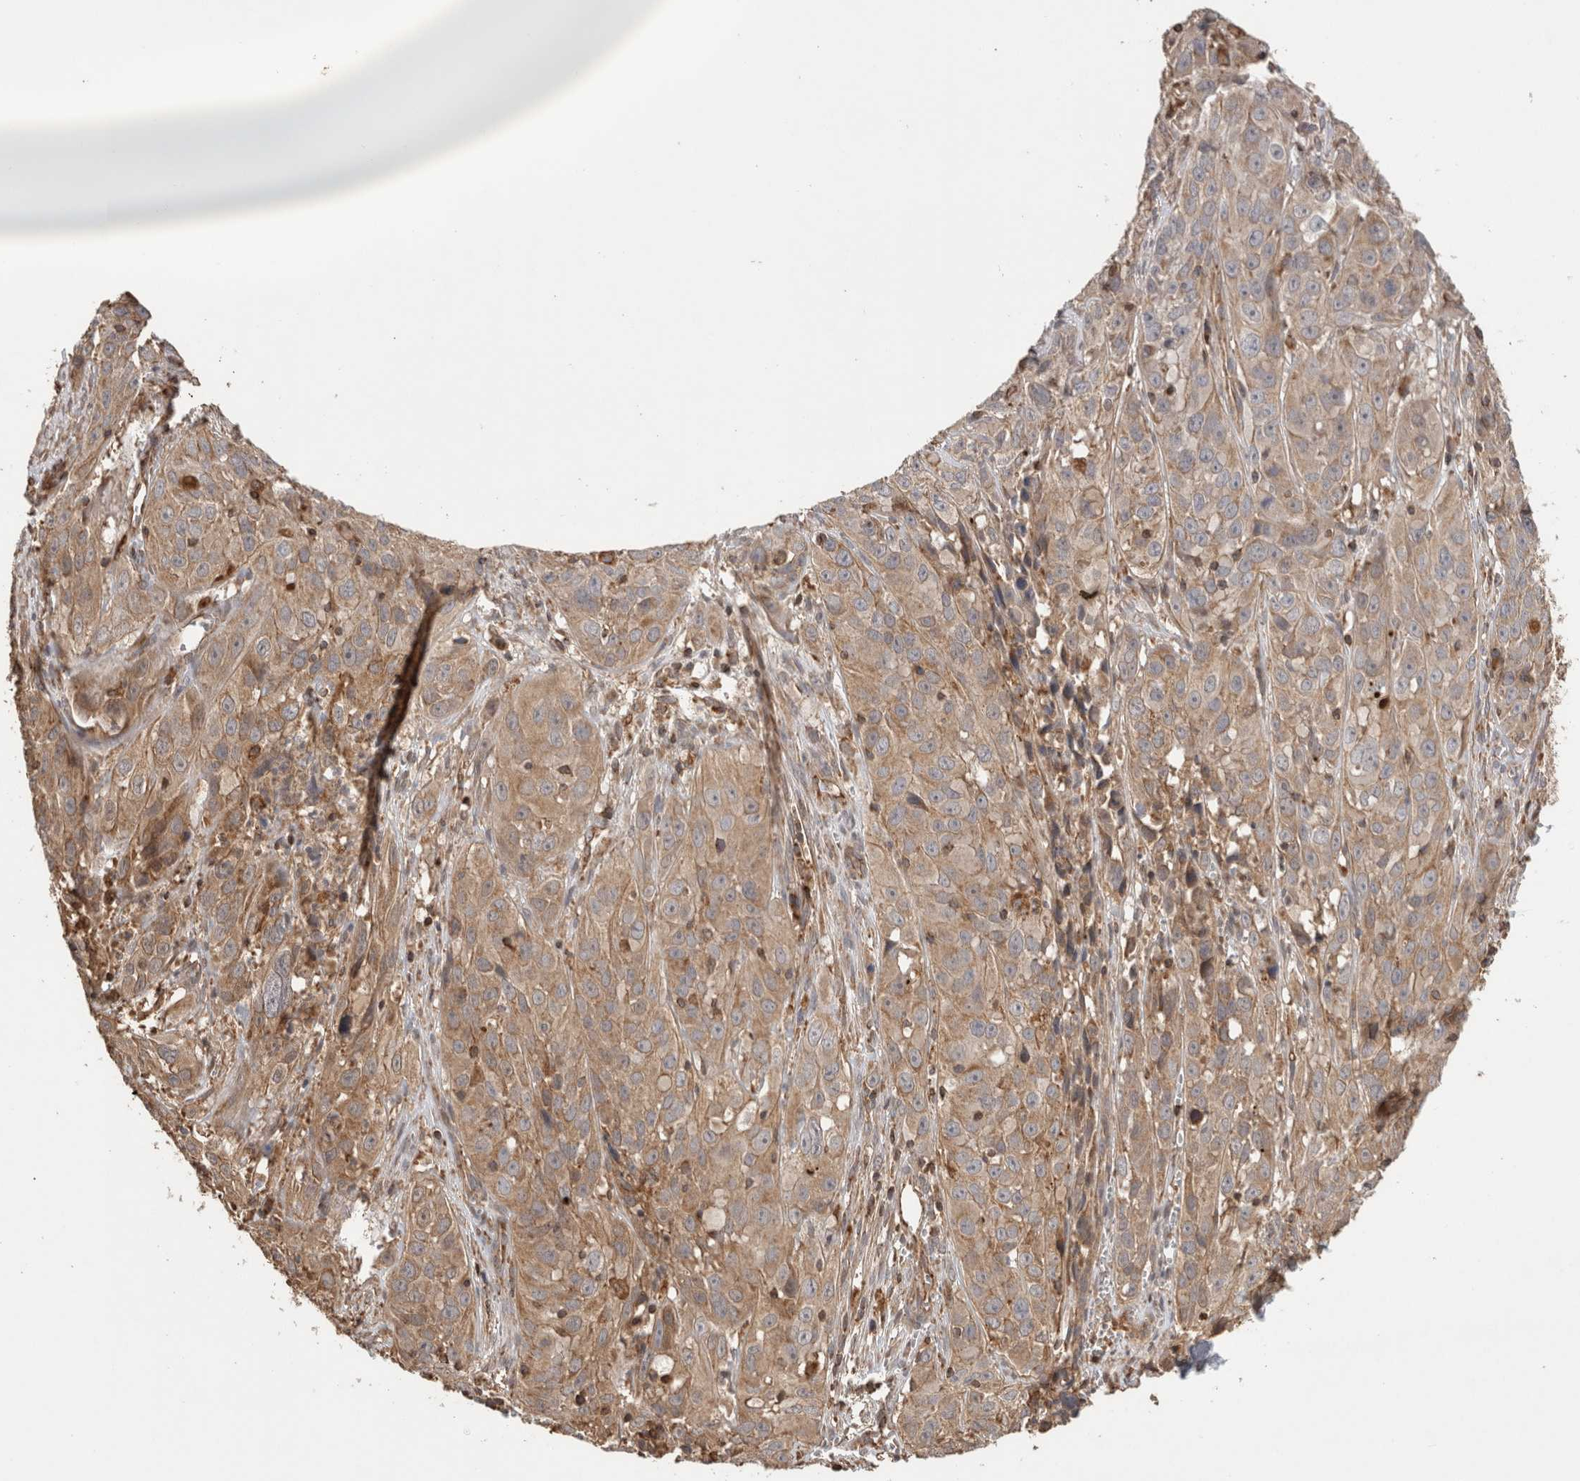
{"staining": {"intensity": "moderate", "quantity": ">75%", "location": "cytoplasmic/membranous"}, "tissue": "cervical cancer", "cell_type": "Tumor cells", "image_type": "cancer", "snomed": [{"axis": "morphology", "description": "Squamous cell carcinoma, NOS"}, {"axis": "topography", "description": "Cervix"}], "caption": "Immunohistochemical staining of squamous cell carcinoma (cervical) demonstrates medium levels of moderate cytoplasmic/membranous positivity in about >75% of tumor cells.", "gene": "IMMP2L", "patient": {"sex": "female", "age": 32}}